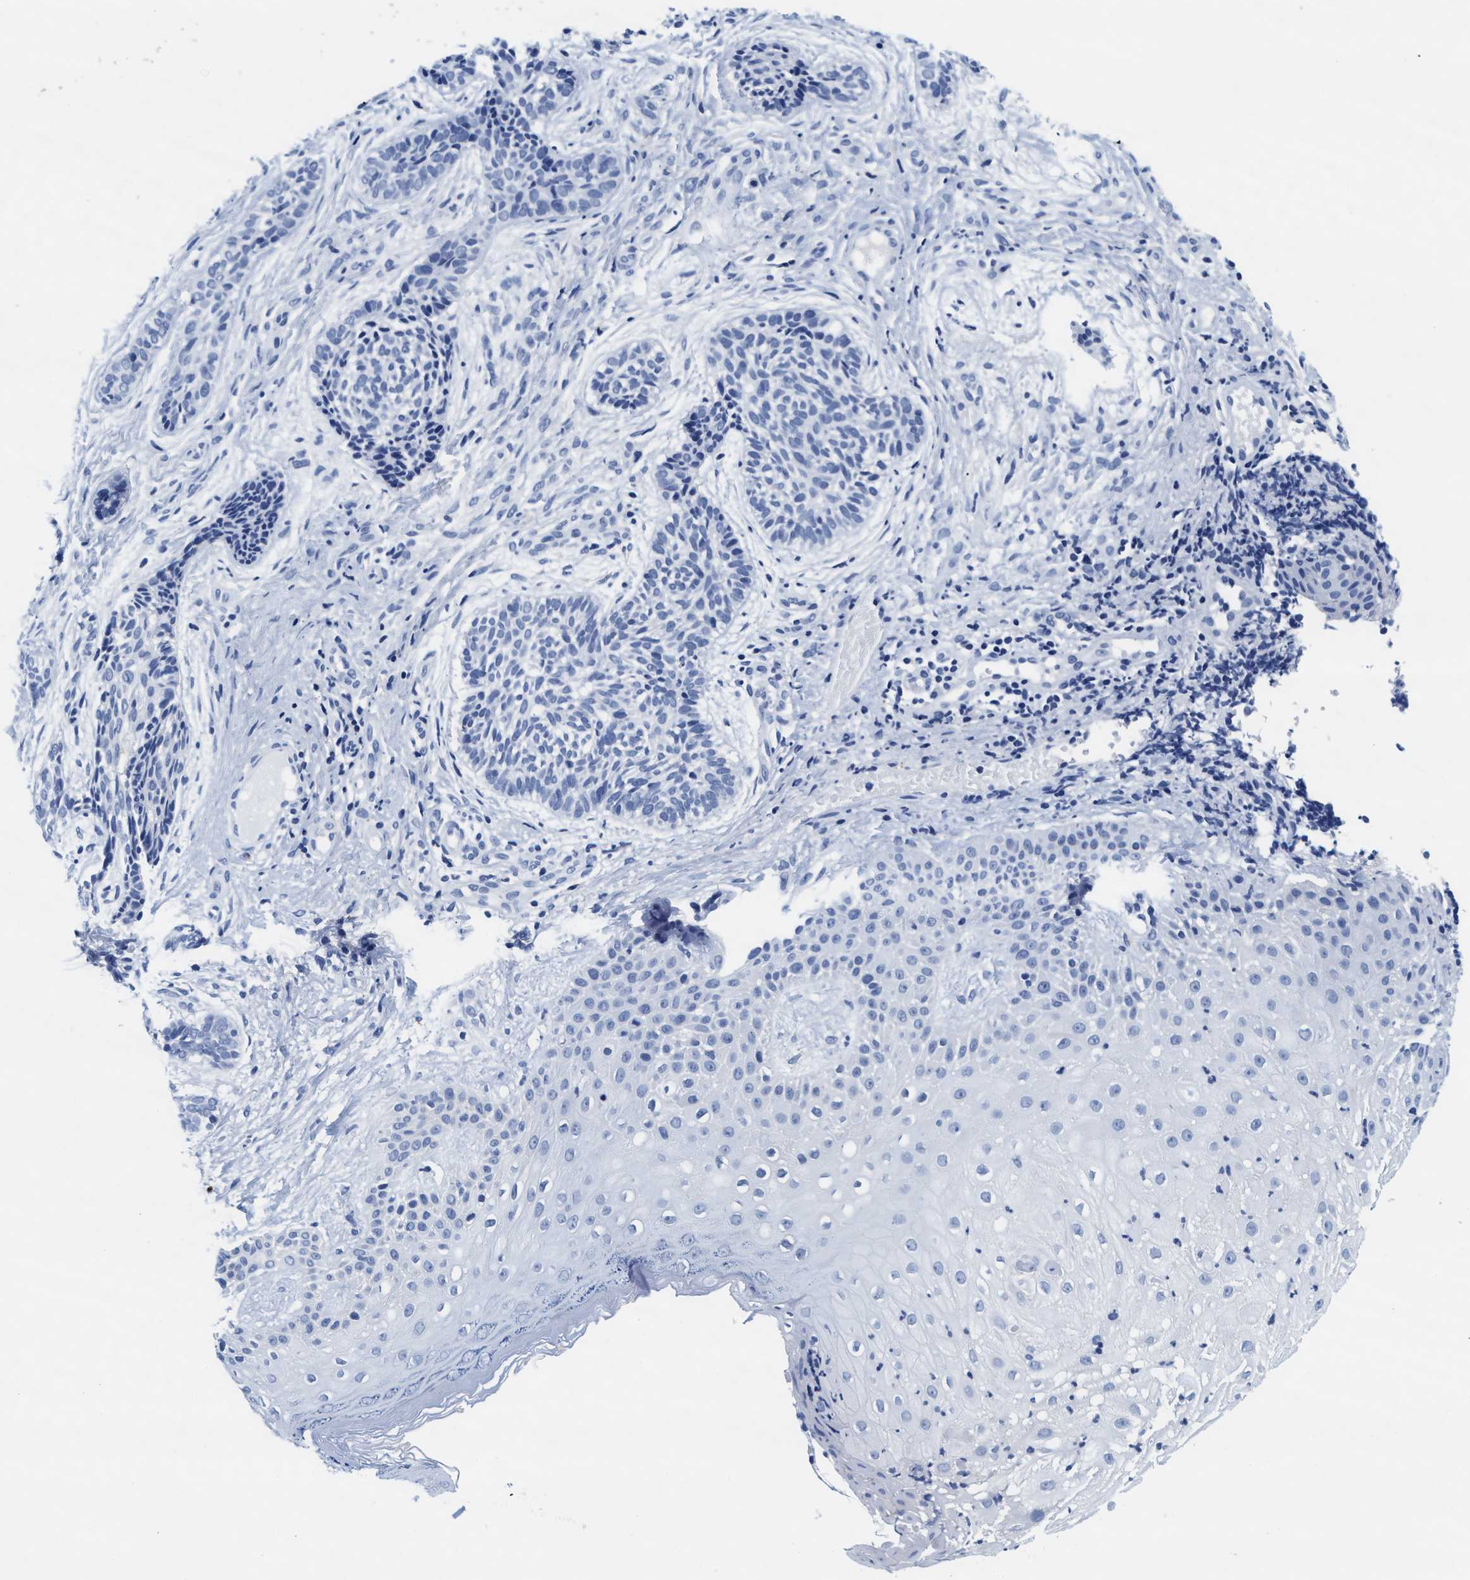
{"staining": {"intensity": "negative", "quantity": "none", "location": "none"}, "tissue": "skin cancer", "cell_type": "Tumor cells", "image_type": "cancer", "snomed": [{"axis": "morphology", "description": "Normal tissue, NOS"}, {"axis": "morphology", "description": "Basal cell carcinoma"}, {"axis": "topography", "description": "Skin"}], "caption": "Human basal cell carcinoma (skin) stained for a protein using immunohistochemistry exhibits no expression in tumor cells.", "gene": "TTC3", "patient": {"sex": "male", "age": 63}}